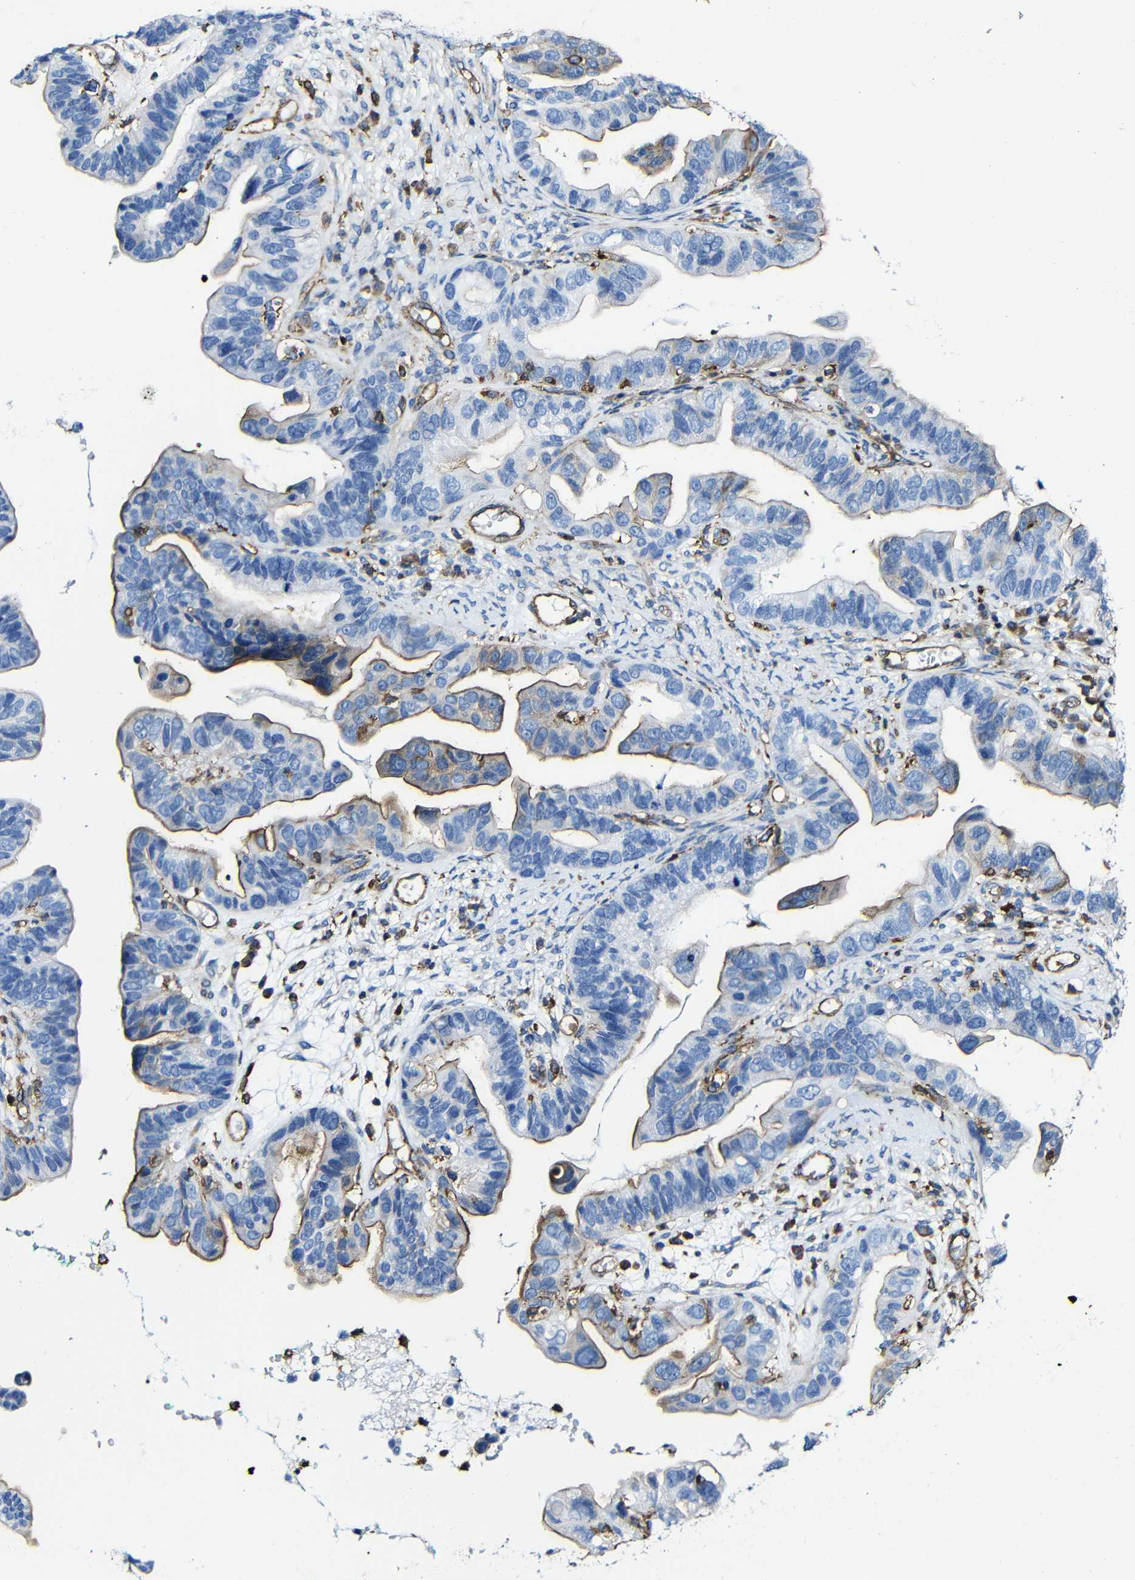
{"staining": {"intensity": "moderate", "quantity": "25%-75%", "location": "cytoplasmic/membranous"}, "tissue": "ovarian cancer", "cell_type": "Tumor cells", "image_type": "cancer", "snomed": [{"axis": "morphology", "description": "Cystadenocarcinoma, serous, NOS"}, {"axis": "topography", "description": "Ovary"}], "caption": "Ovarian cancer stained with a brown dye exhibits moderate cytoplasmic/membranous positive positivity in about 25%-75% of tumor cells.", "gene": "MSN", "patient": {"sex": "female", "age": 56}}